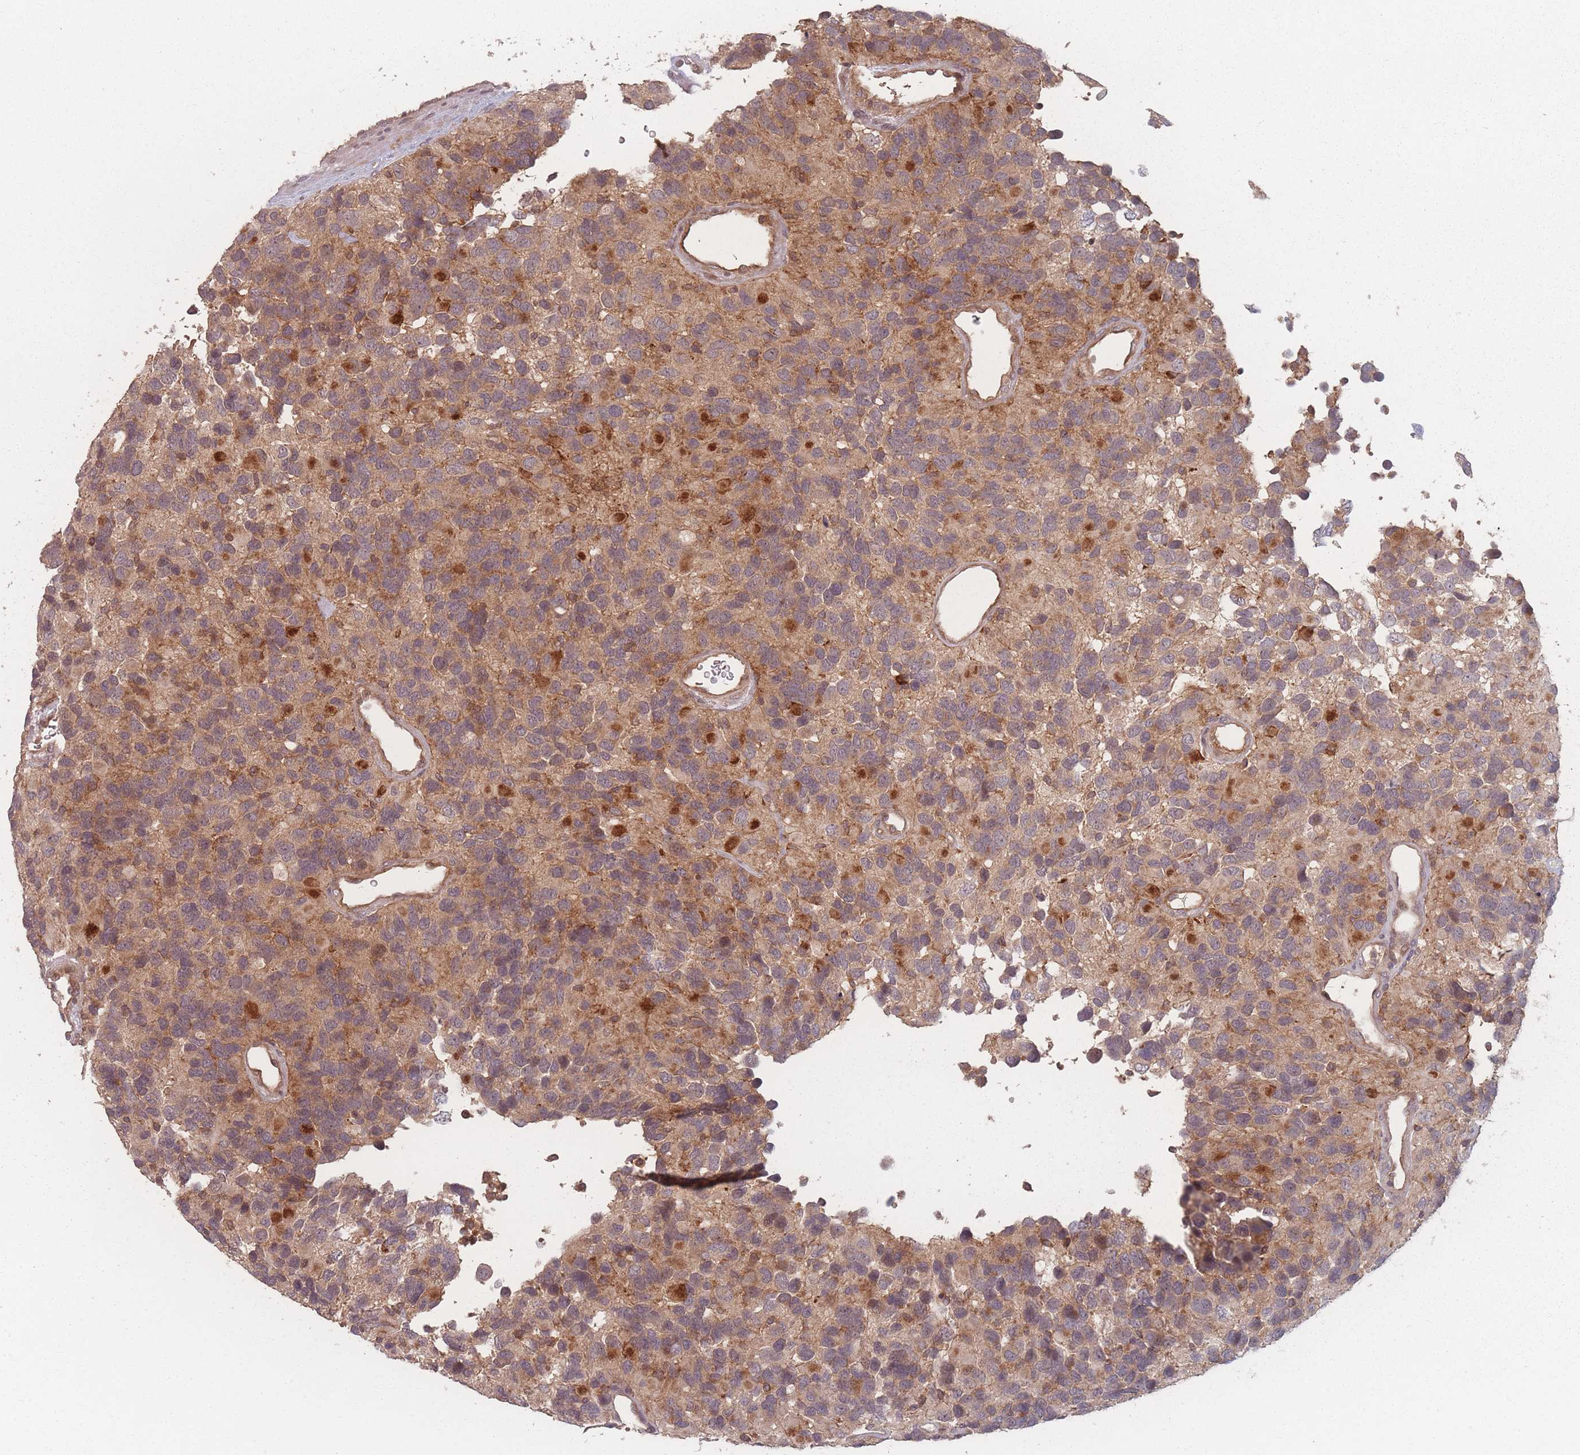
{"staining": {"intensity": "weak", "quantity": "25%-75%", "location": "cytoplasmic/membranous"}, "tissue": "glioma", "cell_type": "Tumor cells", "image_type": "cancer", "snomed": [{"axis": "morphology", "description": "Glioma, malignant, High grade"}, {"axis": "topography", "description": "Brain"}], "caption": "Immunohistochemistry (IHC) histopathology image of human glioma stained for a protein (brown), which displays low levels of weak cytoplasmic/membranous expression in about 25%-75% of tumor cells.", "gene": "HAGH", "patient": {"sex": "male", "age": 77}}